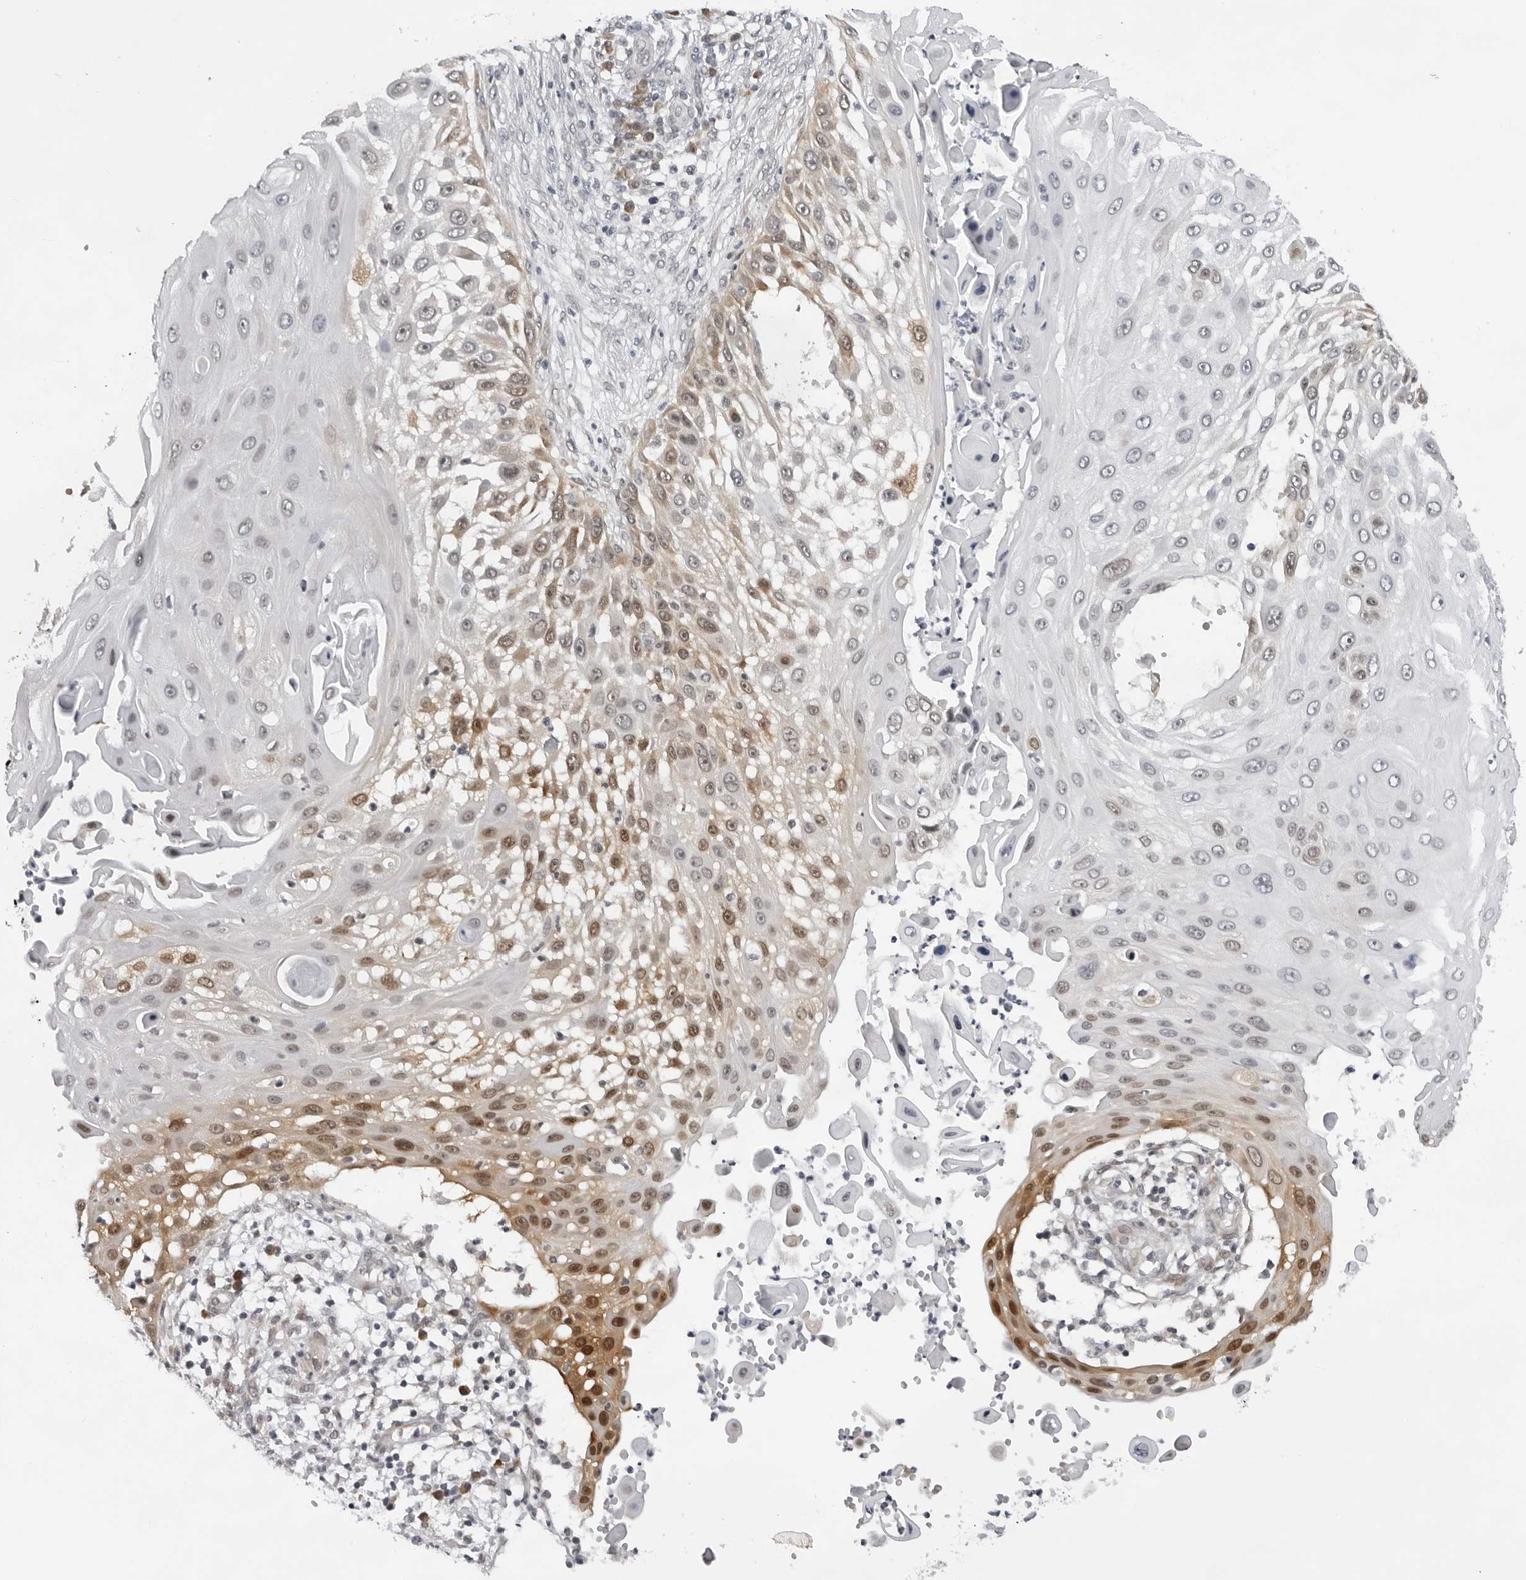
{"staining": {"intensity": "moderate", "quantity": "25%-75%", "location": "cytoplasmic/membranous"}, "tissue": "skin cancer", "cell_type": "Tumor cells", "image_type": "cancer", "snomed": [{"axis": "morphology", "description": "Squamous cell carcinoma, NOS"}, {"axis": "topography", "description": "Skin"}], "caption": "A photomicrograph of human skin cancer stained for a protein demonstrates moderate cytoplasmic/membranous brown staining in tumor cells.", "gene": "CASP7", "patient": {"sex": "female", "age": 44}}